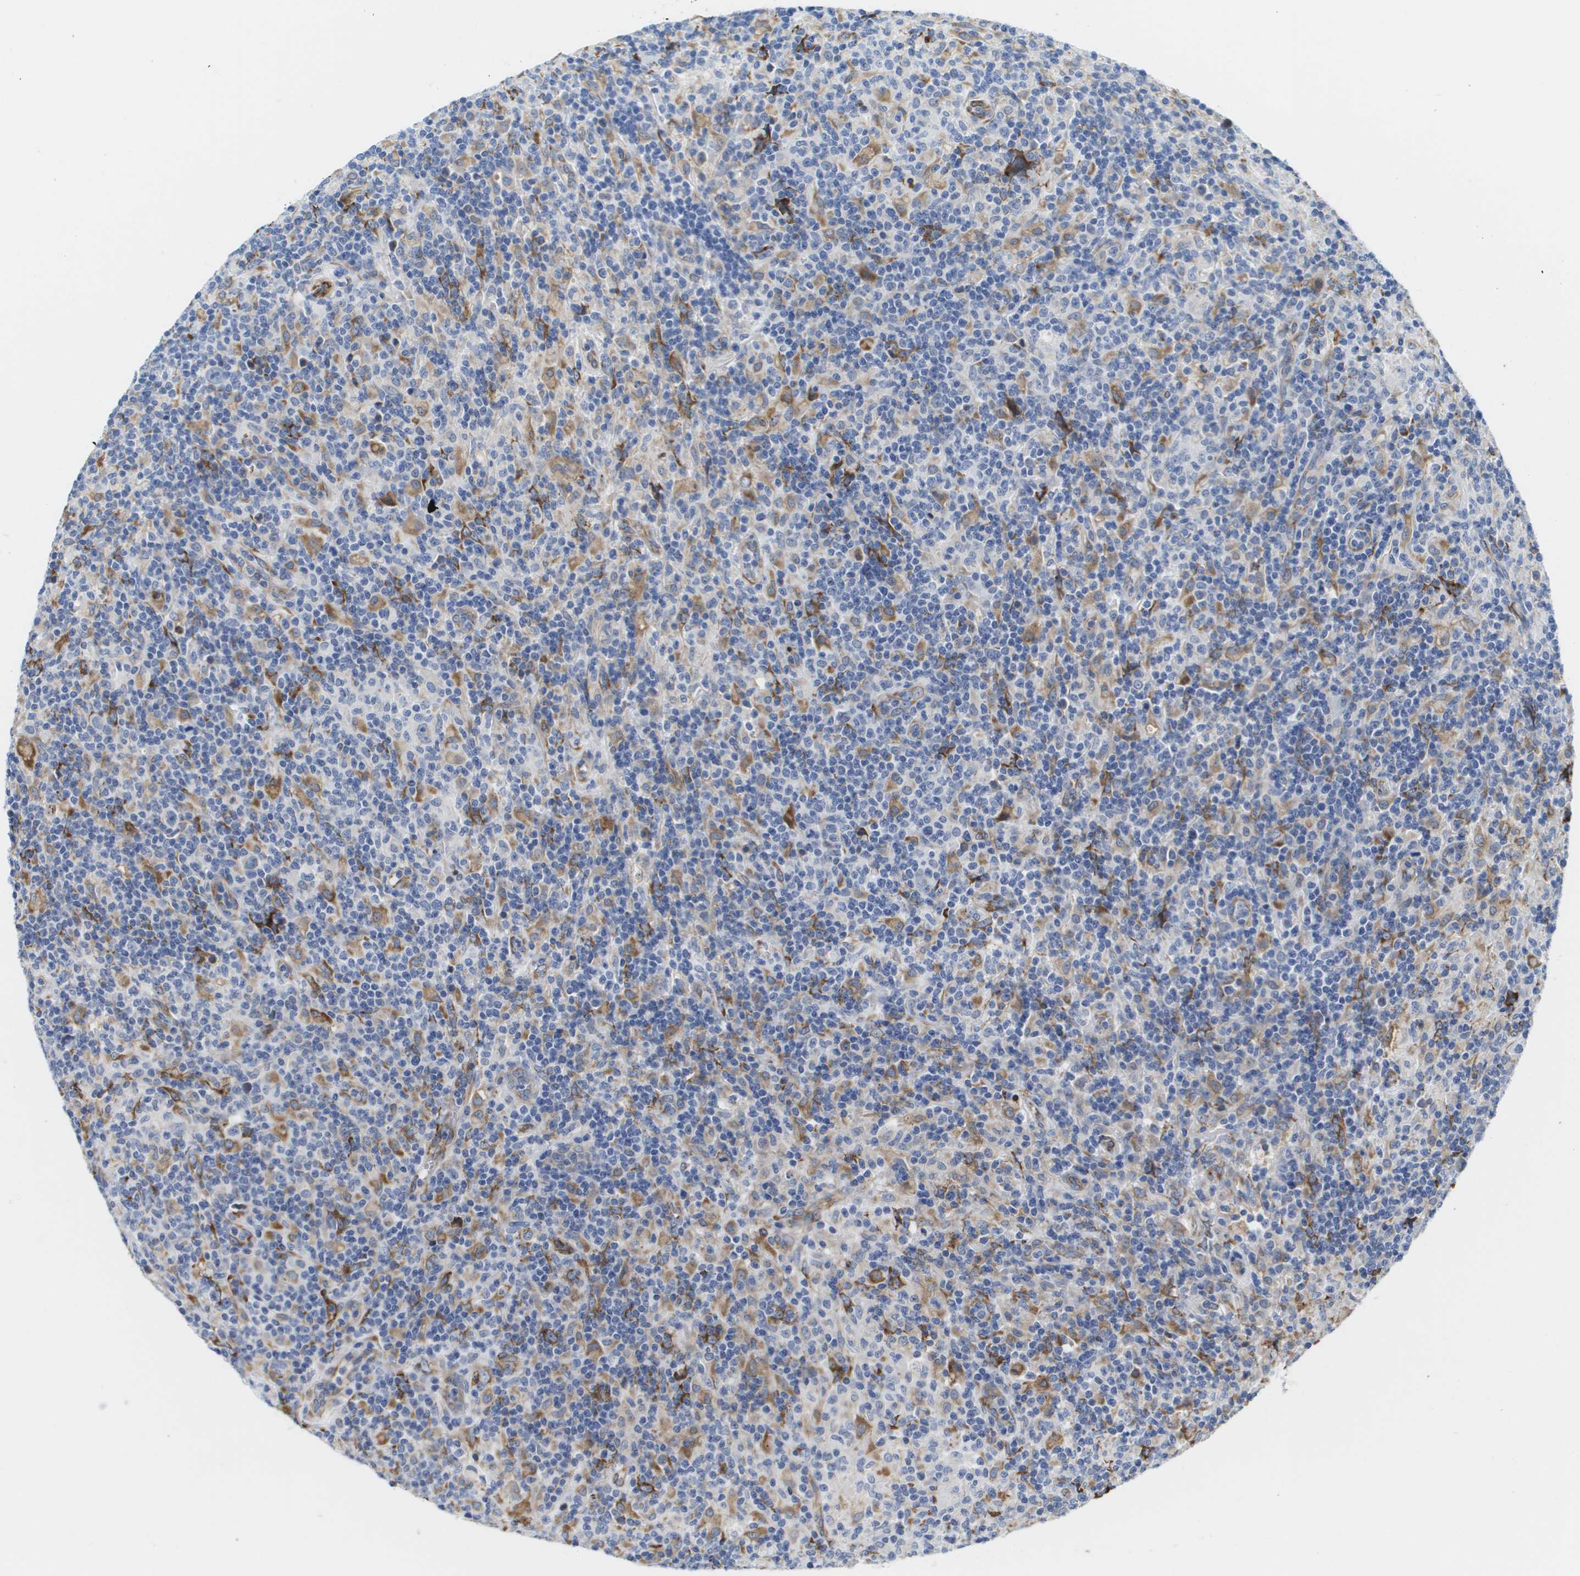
{"staining": {"intensity": "negative", "quantity": "none", "location": "none"}, "tissue": "lymphoma", "cell_type": "Tumor cells", "image_type": "cancer", "snomed": [{"axis": "morphology", "description": "Hodgkin's disease, NOS"}, {"axis": "topography", "description": "Lymph node"}], "caption": "Immunohistochemistry (IHC) histopathology image of neoplastic tissue: human lymphoma stained with DAB (3,3'-diaminobenzidine) reveals no significant protein positivity in tumor cells.", "gene": "ST3GAL2", "patient": {"sex": "male", "age": 70}}